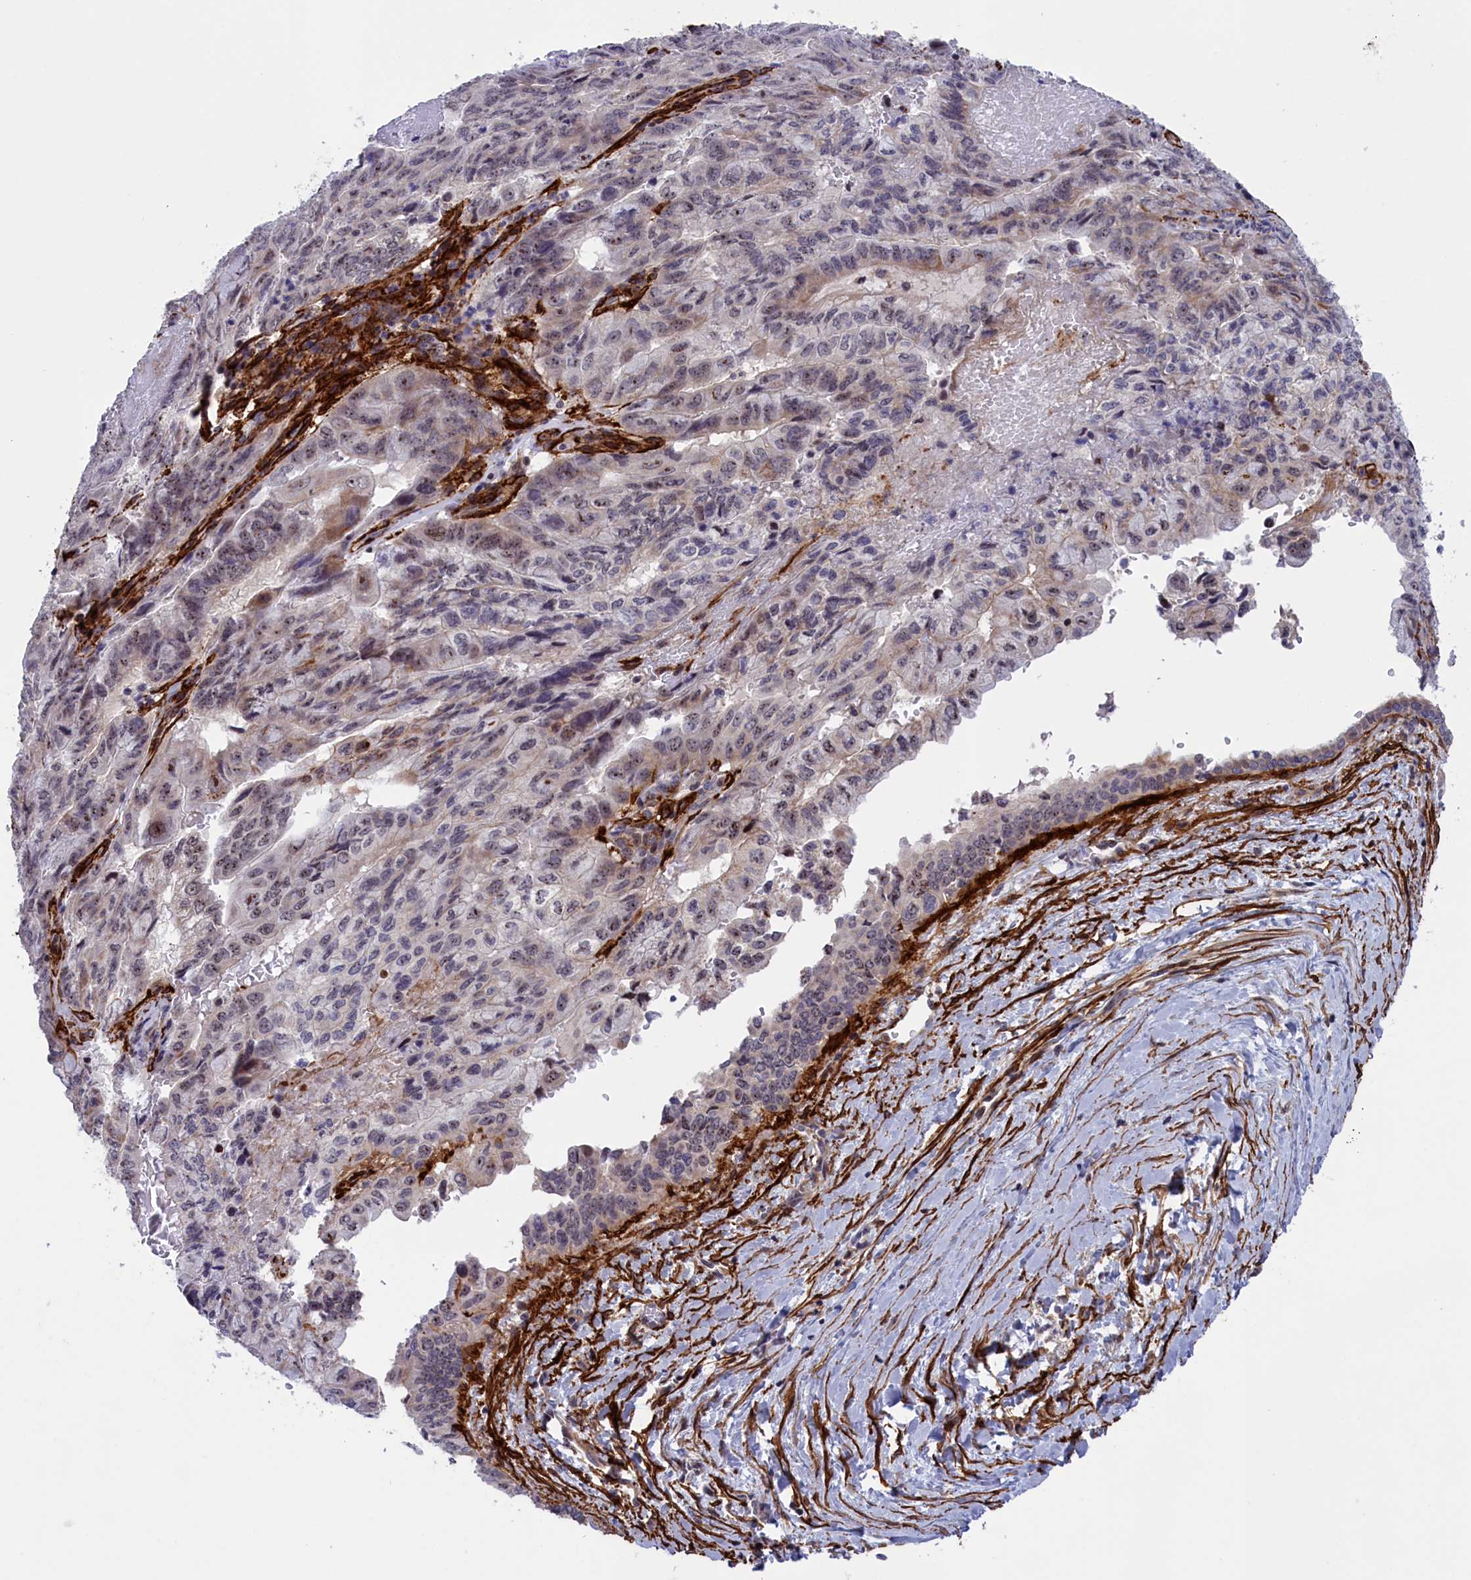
{"staining": {"intensity": "weak", "quantity": "25%-75%", "location": "cytoplasmic/membranous,nuclear"}, "tissue": "pancreatic cancer", "cell_type": "Tumor cells", "image_type": "cancer", "snomed": [{"axis": "morphology", "description": "Adenocarcinoma, NOS"}, {"axis": "topography", "description": "Pancreas"}], "caption": "A low amount of weak cytoplasmic/membranous and nuclear positivity is seen in about 25%-75% of tumor cells in adenocarcinoma (pancreatic) tissue.", "gene": "PPAN", "patient": {"sex": "male", "age": 51}}